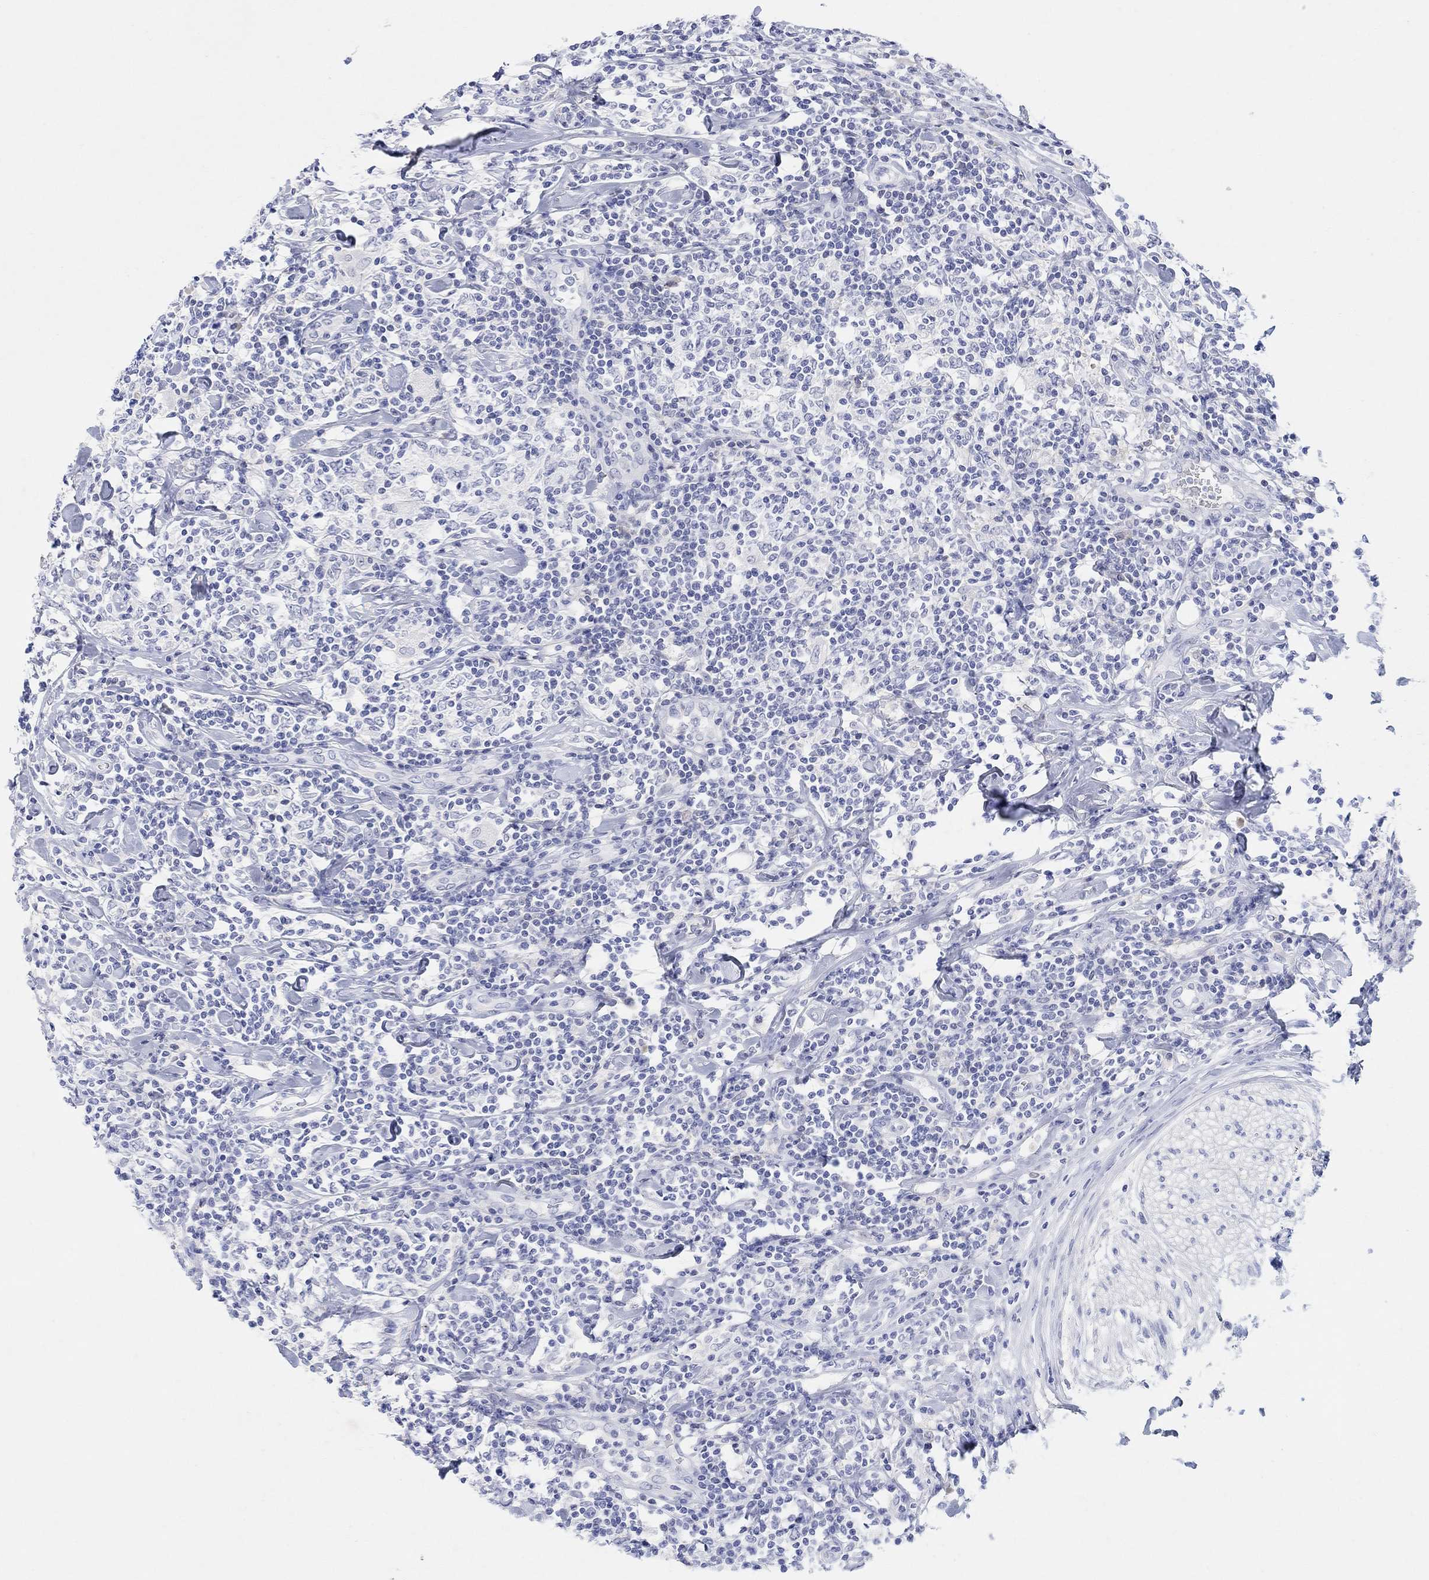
{"staining": {"intensity": "negative", "quantity": "none", "location": "none"}, "tissue": "lymphoma", "cell_type": "Tumor cells", "image_type": "cancer", "snomed": [{"axis": "morphology", "description": "Malignant lymphoma, non-Hodgkin's type, High grade"}, {"axis": "topography", "description": "Lymph node"}], "caption": "DAB (3,3'-diaminobenzidine) immunohistochemical staining of high-grade malignant lymphoma, non-Hodgkin's type shows no significant positivity in tumor cells. Brightfield microscopy of immunohistochemistry stained with DAB (3,3'-diaminobenzidine) (brown) and hematoxylin (blue), captured at high magnification.", "gene": "TYR", "patient": {"sex": "female", "age": 84}}